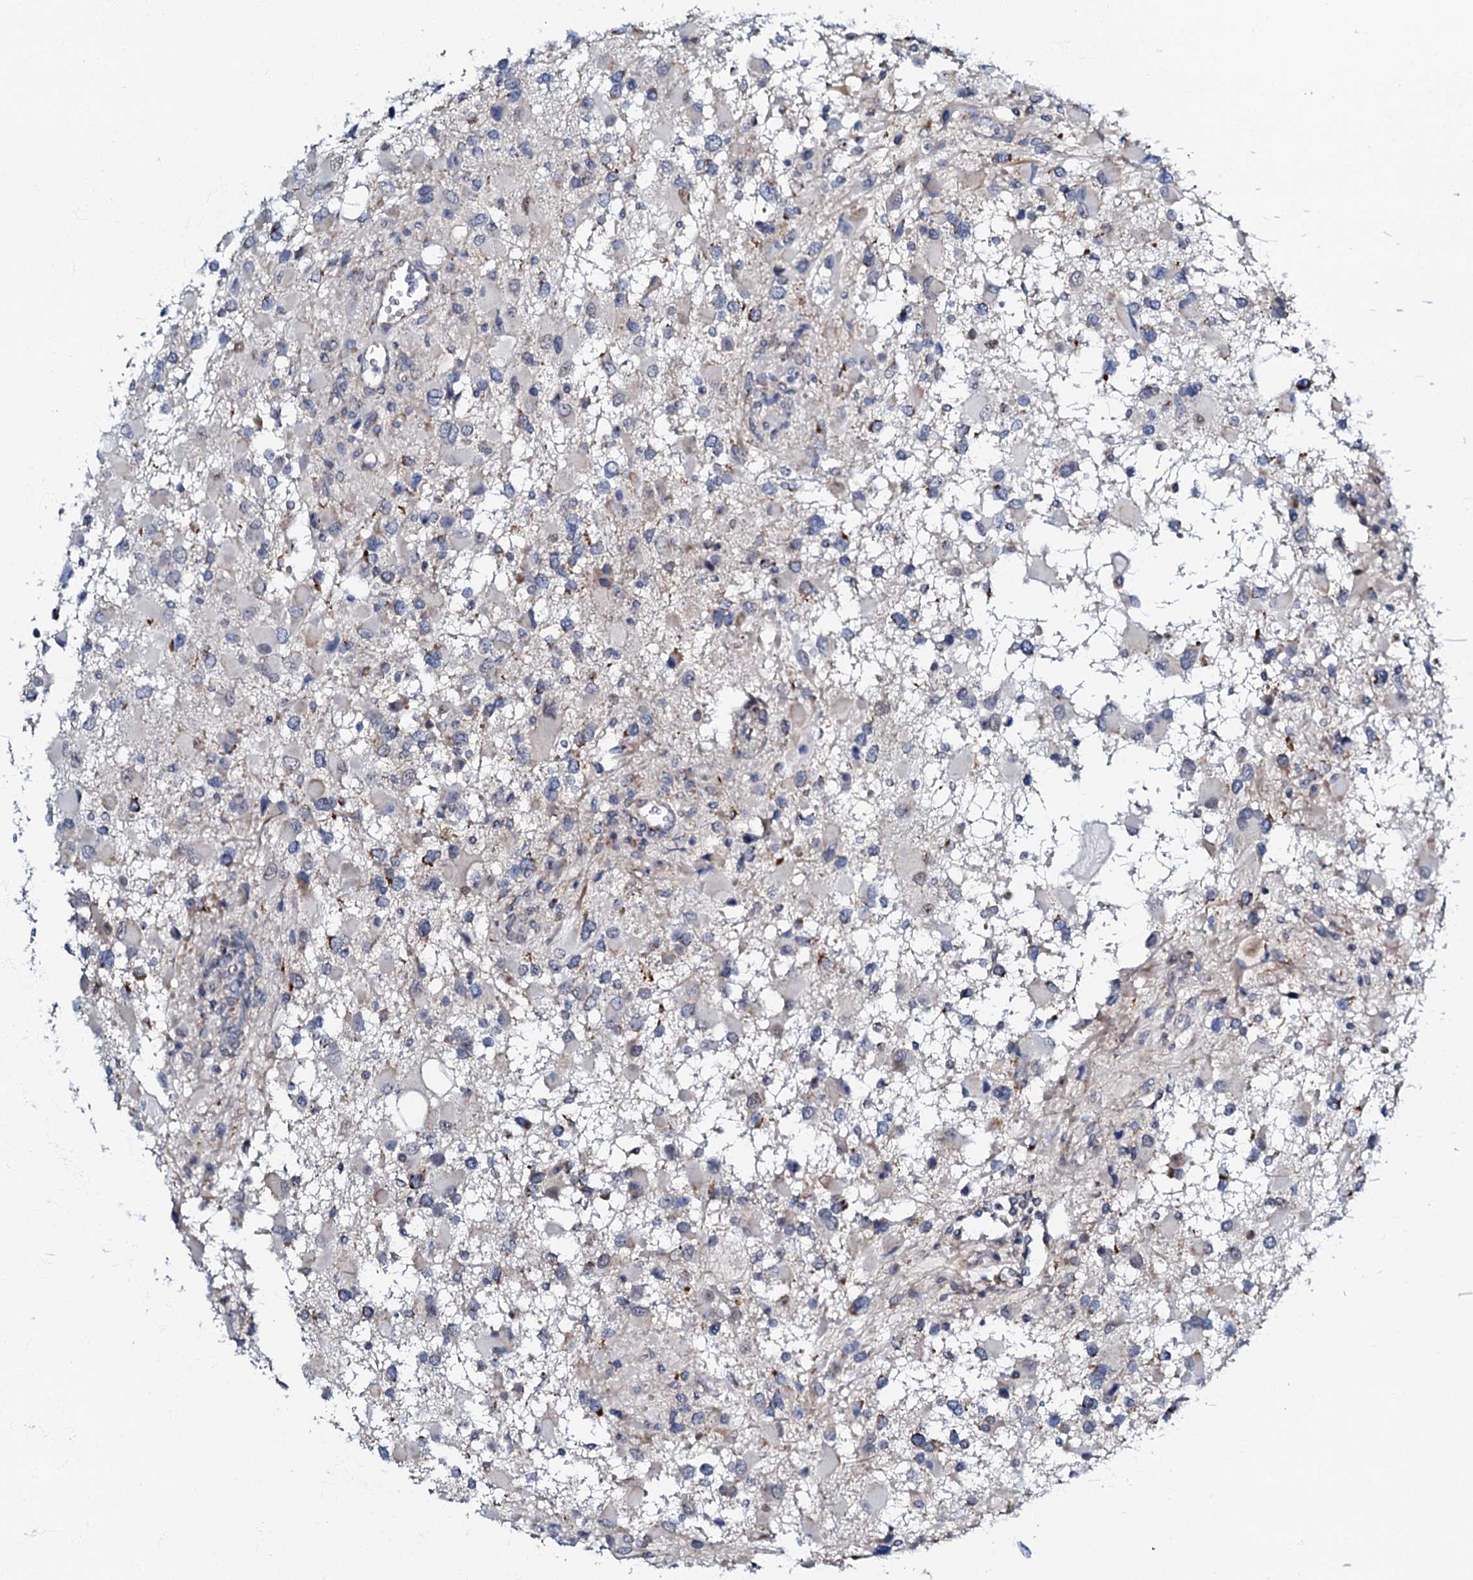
{"staining": {"intensity": "moderate", "quantity": "<25%", "location": "cytoplasmic/membranous"}, "tissue": "glioma", "cell_type": "Tumor cells", "image_type": "cancer", "snomed": [{"axis": "morphology", "description": "Glioma, malignant, High grade"}, {"axis": "topography", "description": "Brain"}], "caption": "Glioma stained with a brown dye shows moderate cytoplasmic/membranous positive positivity in about <25% of tumor cells.", "gene": "MRPL51", "patient": {"sex": "male", "age": 53}}